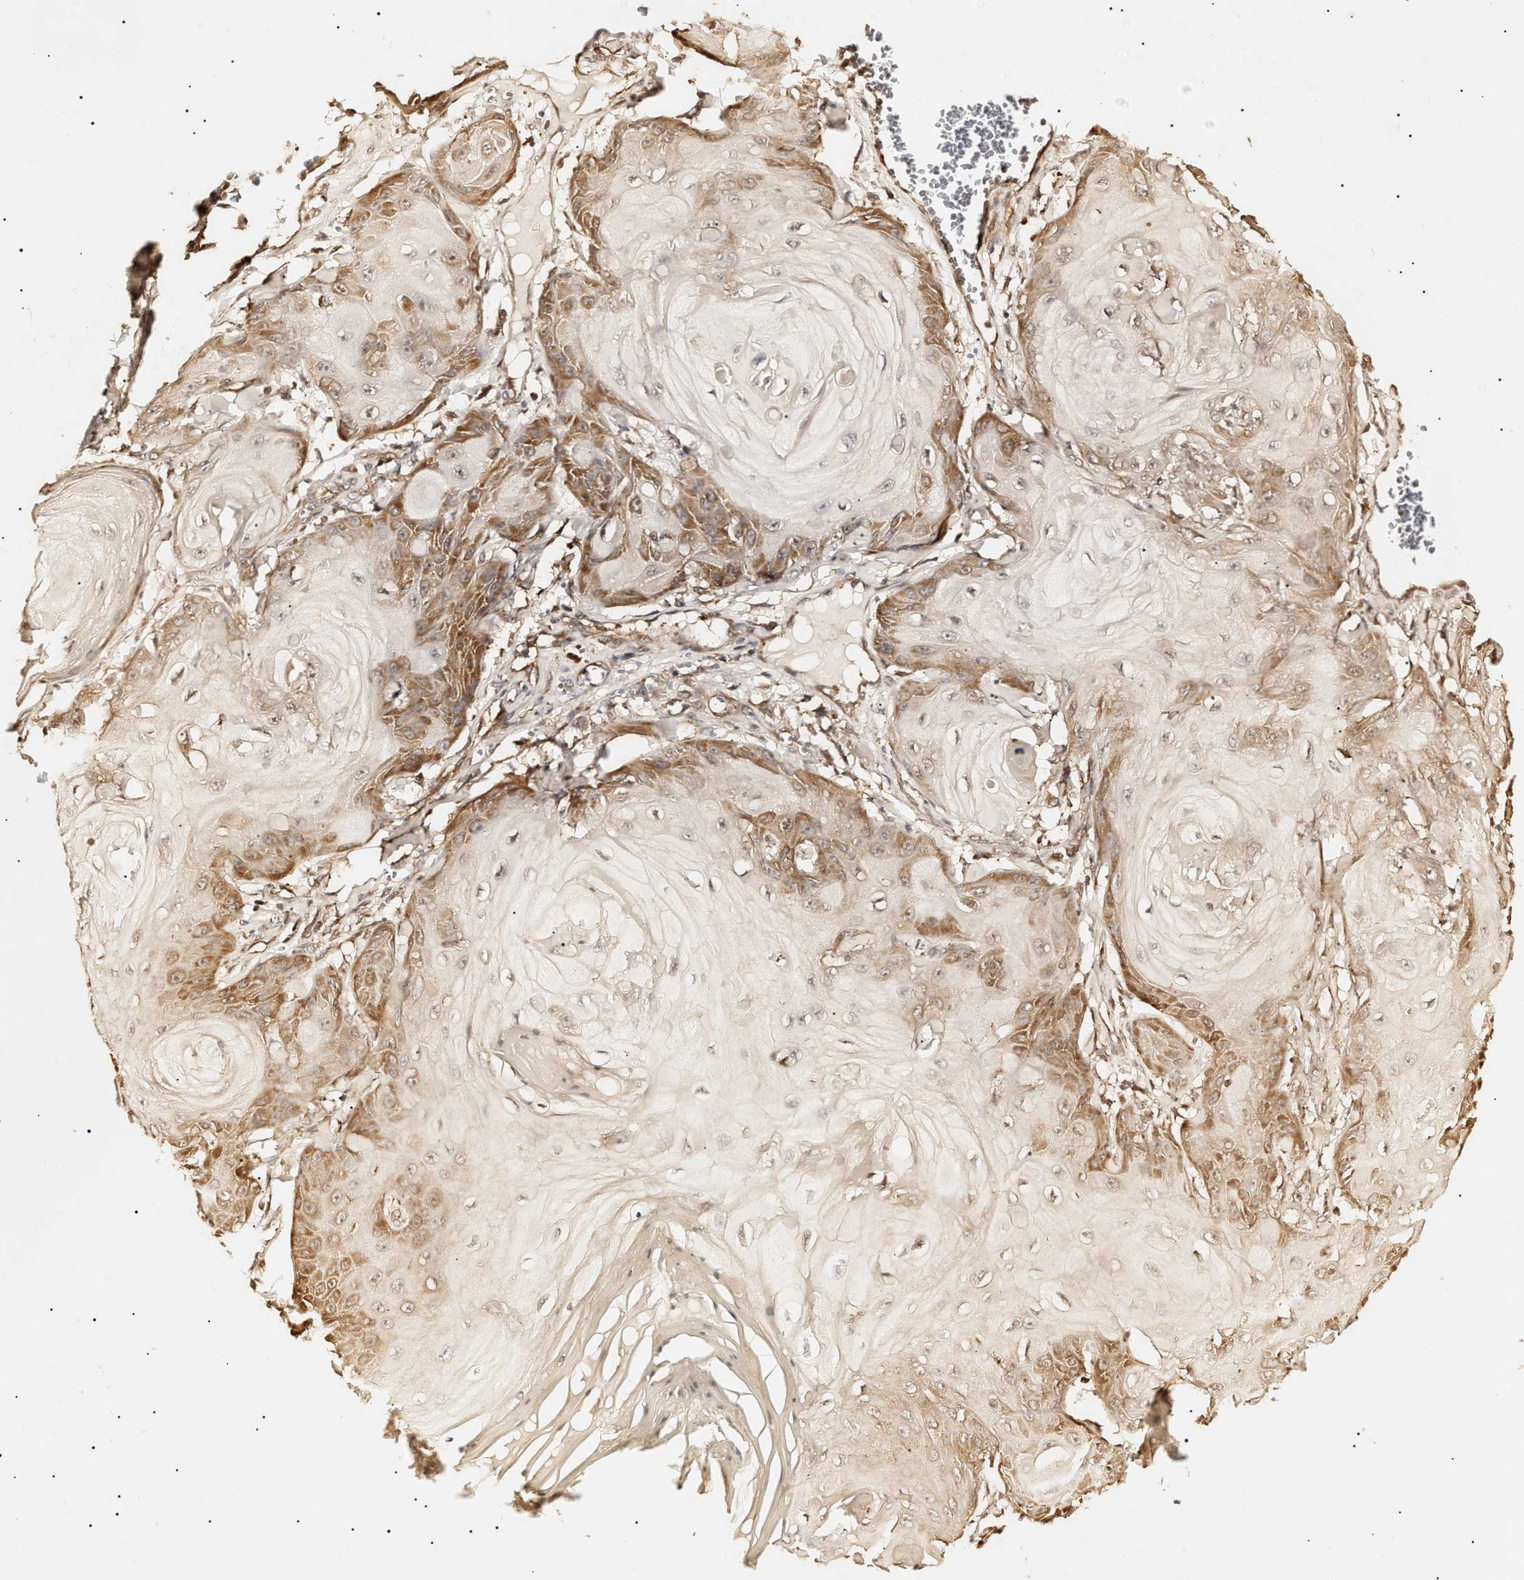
{"staining": {"intensity": "moderate", "quantity": "25%-75%", "location": "cytoplasmic/membranous"}, "tissue": "skin cancer", "cell_type": "Tumor cells", "image_type": "cancer", "snomed": [{"axis": "morphology", "description": "Squamous cell carcinoma, NOS"}, {"axis": "topography", "description": "Skin"}], "caption": "The micrograph shows immunohistochemical staining of skin squamous cell carcinoma. There is moderate cytoplasmic/membranous positivity is appreciated in about 25%-75% of tumor cells.", "gene": "CCT8", "patient": {"sex": "male", "age": 74}}